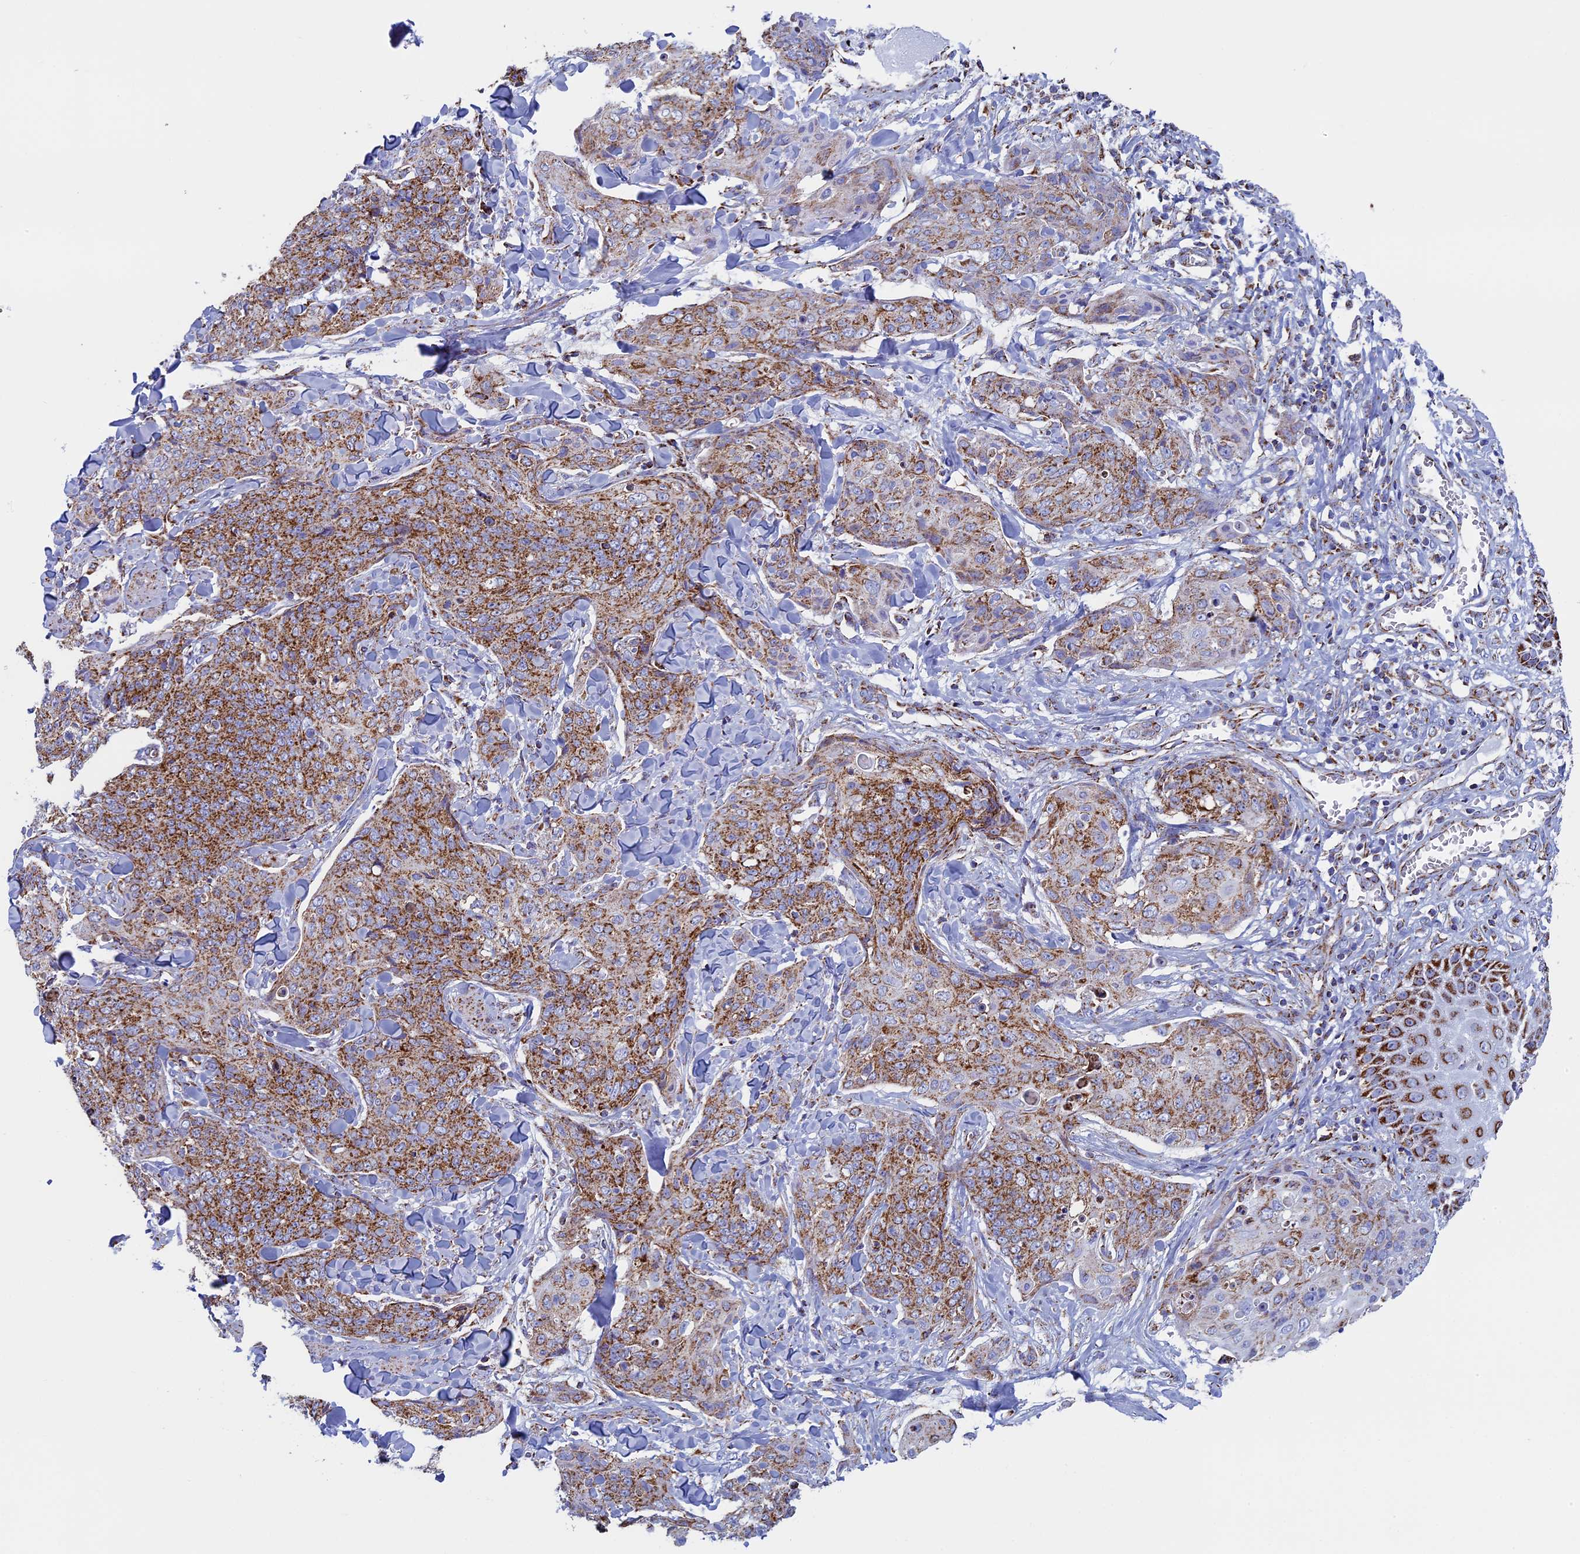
{"staining": {"intensity": "strong", "quantity": ">75%", "location": "cytoplasmic/membranous"}, "tissue": "skin cancer", "cell_type": "Tumor cells", "image_type": "cancer", "snomed": [{"axis": "morphology", "description": "Squamous cell carcinoma, NOS"}, {"axis": "topography", "description": "Skin"}, {"axis": "topography", "description": "Vulva"}], "caption": "Skin cancer (squamous cell carcinoma) tissue exhibits strong cytoplasmic/membranous staining in about >75% of tumor cells, visualized by immunohistochemistry. The protein of interest is stained brown, and the nuclei are stained in blue (DAB IHC with brightfield microscopy, high magnification).", "gene": "UQCRFS1", "patient": {"sex": "female", "age": 85}}